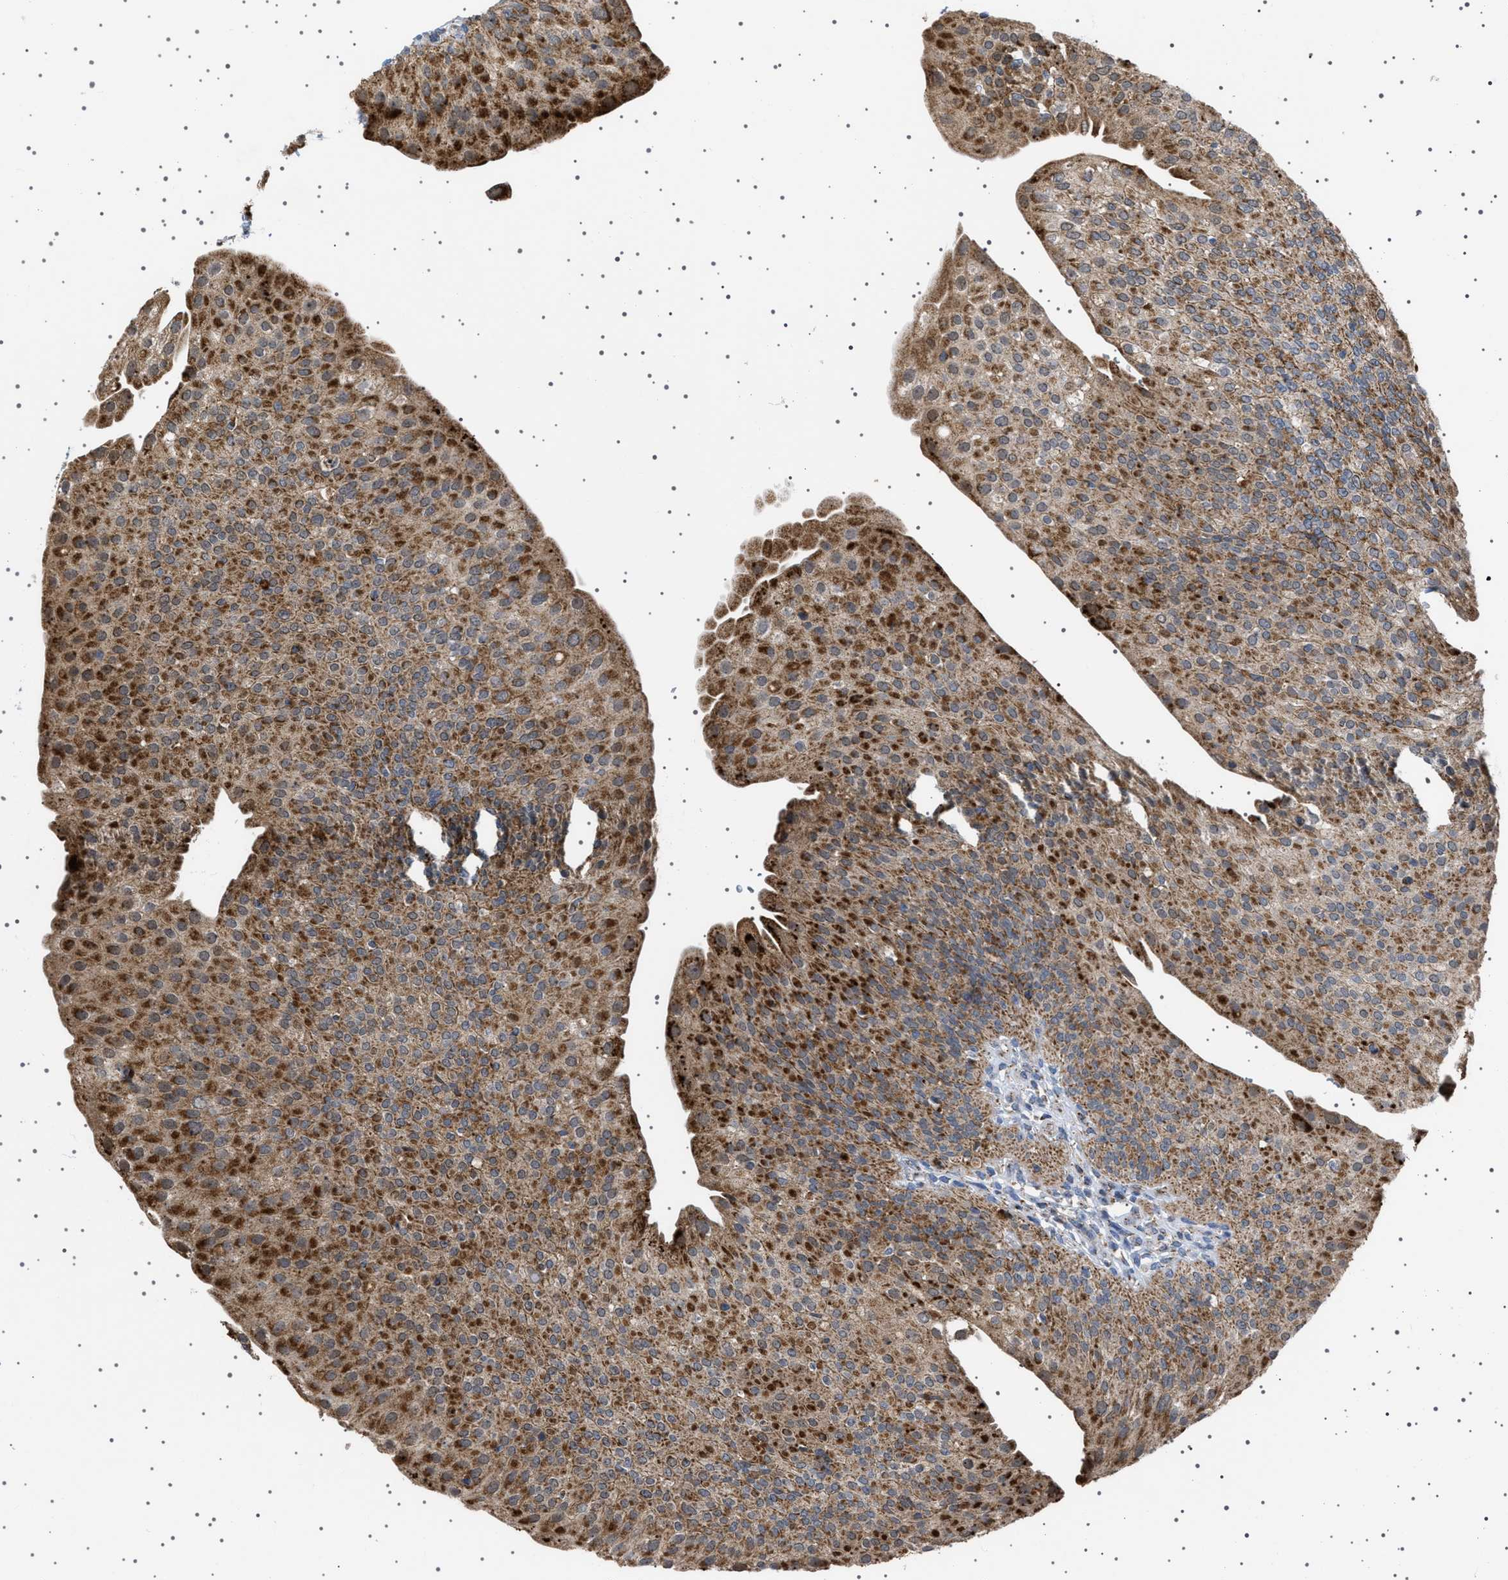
{"staining": {"intensity": "strong", "quantity": ">75%", "location": "cytoplasmic/membranous"}, "tissue": "urinary bladder", "cell_type": "Urothelial cells", "image_type": "normal", "snomed": [{"axis": "morphology", "description": "Normal tissue, NOS"}, {"axis": "topography", "description": "Urinary bladder"}], "caption": "Approximately >75% of urothelial cells in unremarkable human urinary bladder reveal strong cytoplasmic/membranous protein positivity as visualized by brown immunohistochemical staining.", "gene": "UBXN8", "patient": {"sex": "male", "age": 46}}